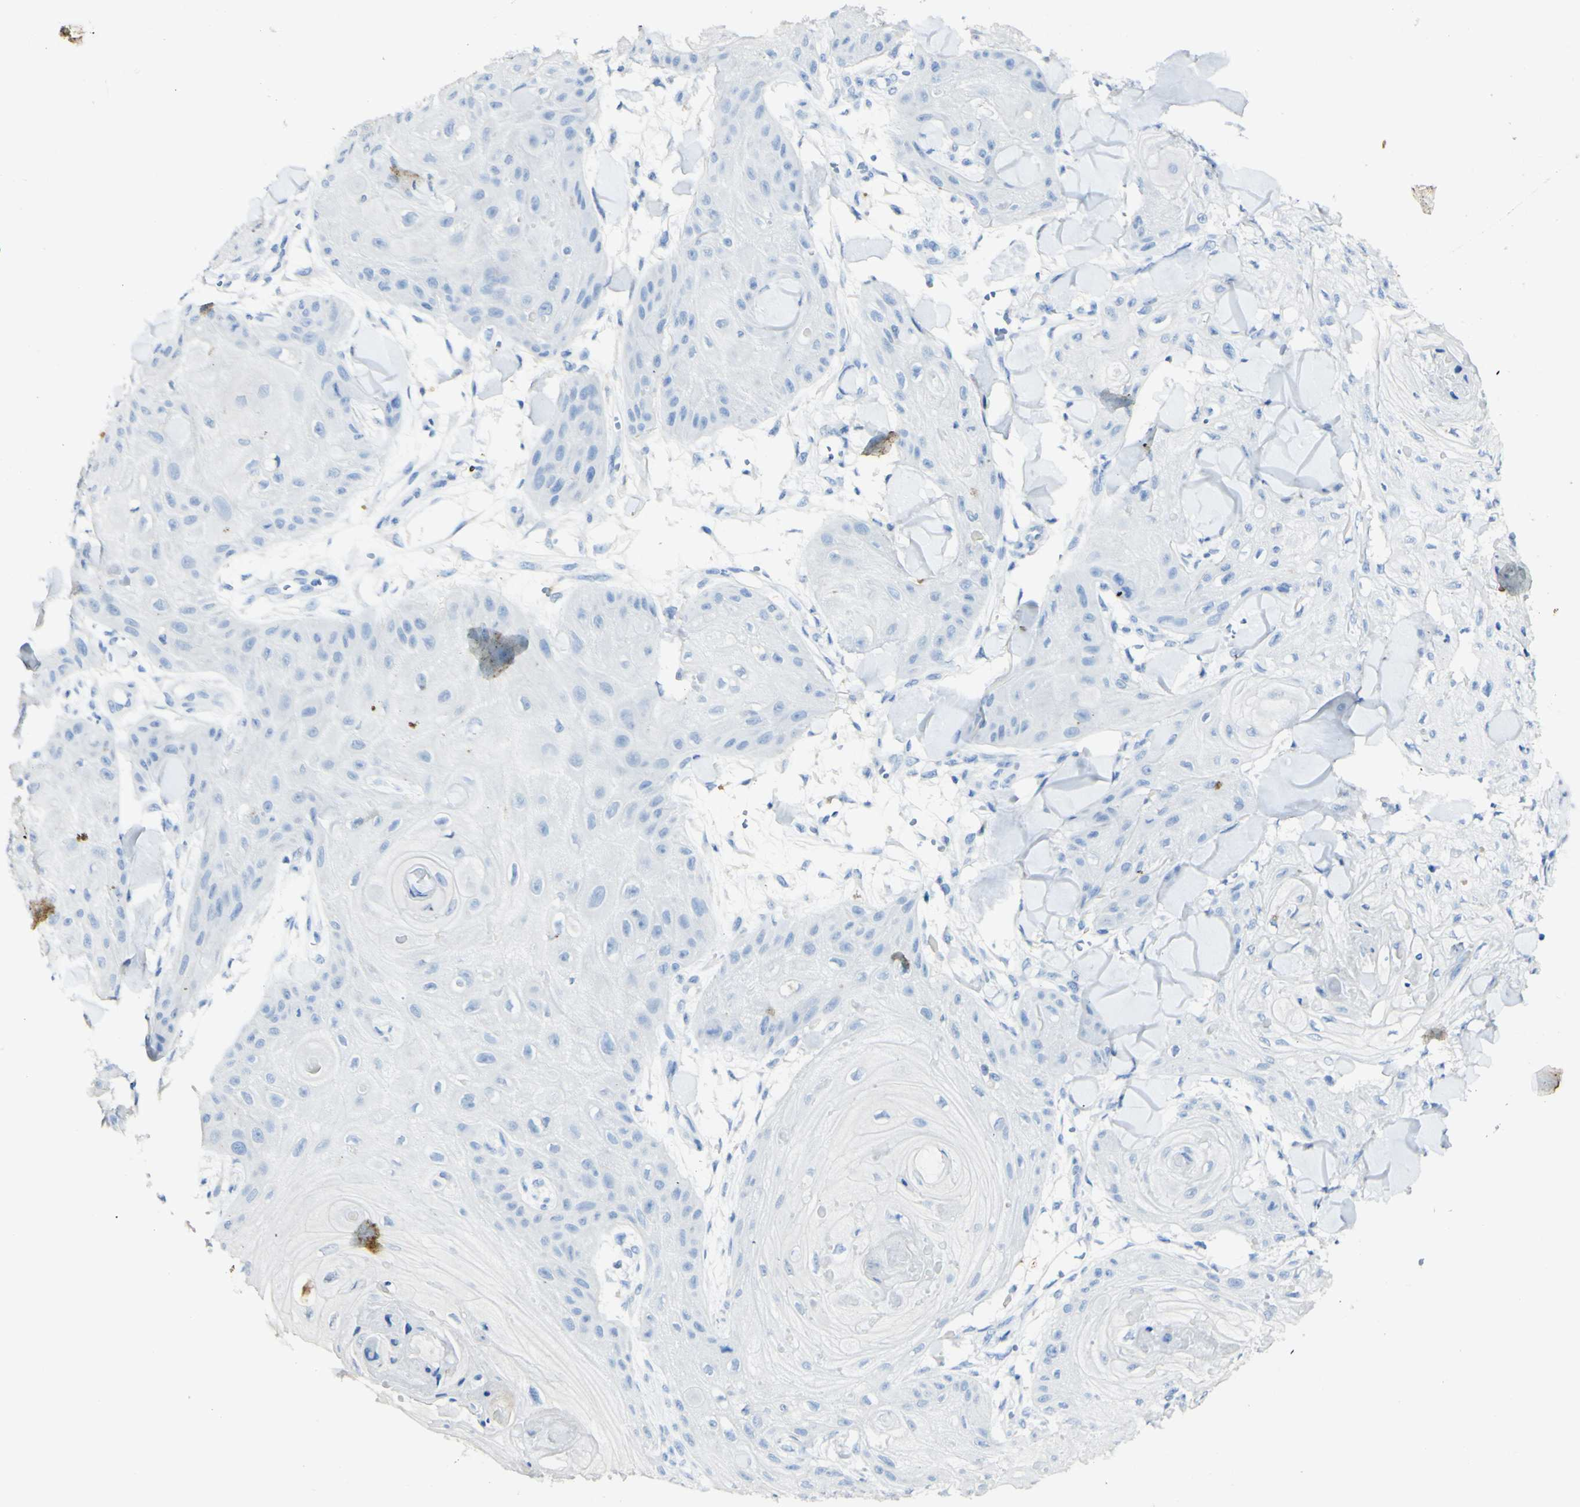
{"staining": {"intensity": "negative", "quantity": "none", "location": "none"}, "tissue": "skin cancer", "cell_type": "Tumor cells", "image_type": "cancer", "snomed": [{"axis": "morphology", "description": "Squamous cell carcinoma, NOS"}, {"axis": "topography", "description": "Skin"}], "caption": "A photomicrograph of human squamous cell carcinoma (skin) is negative for staining in tumor cells.", "gene": "PIGR", "patient": {"sex": "male", "age": 74}}